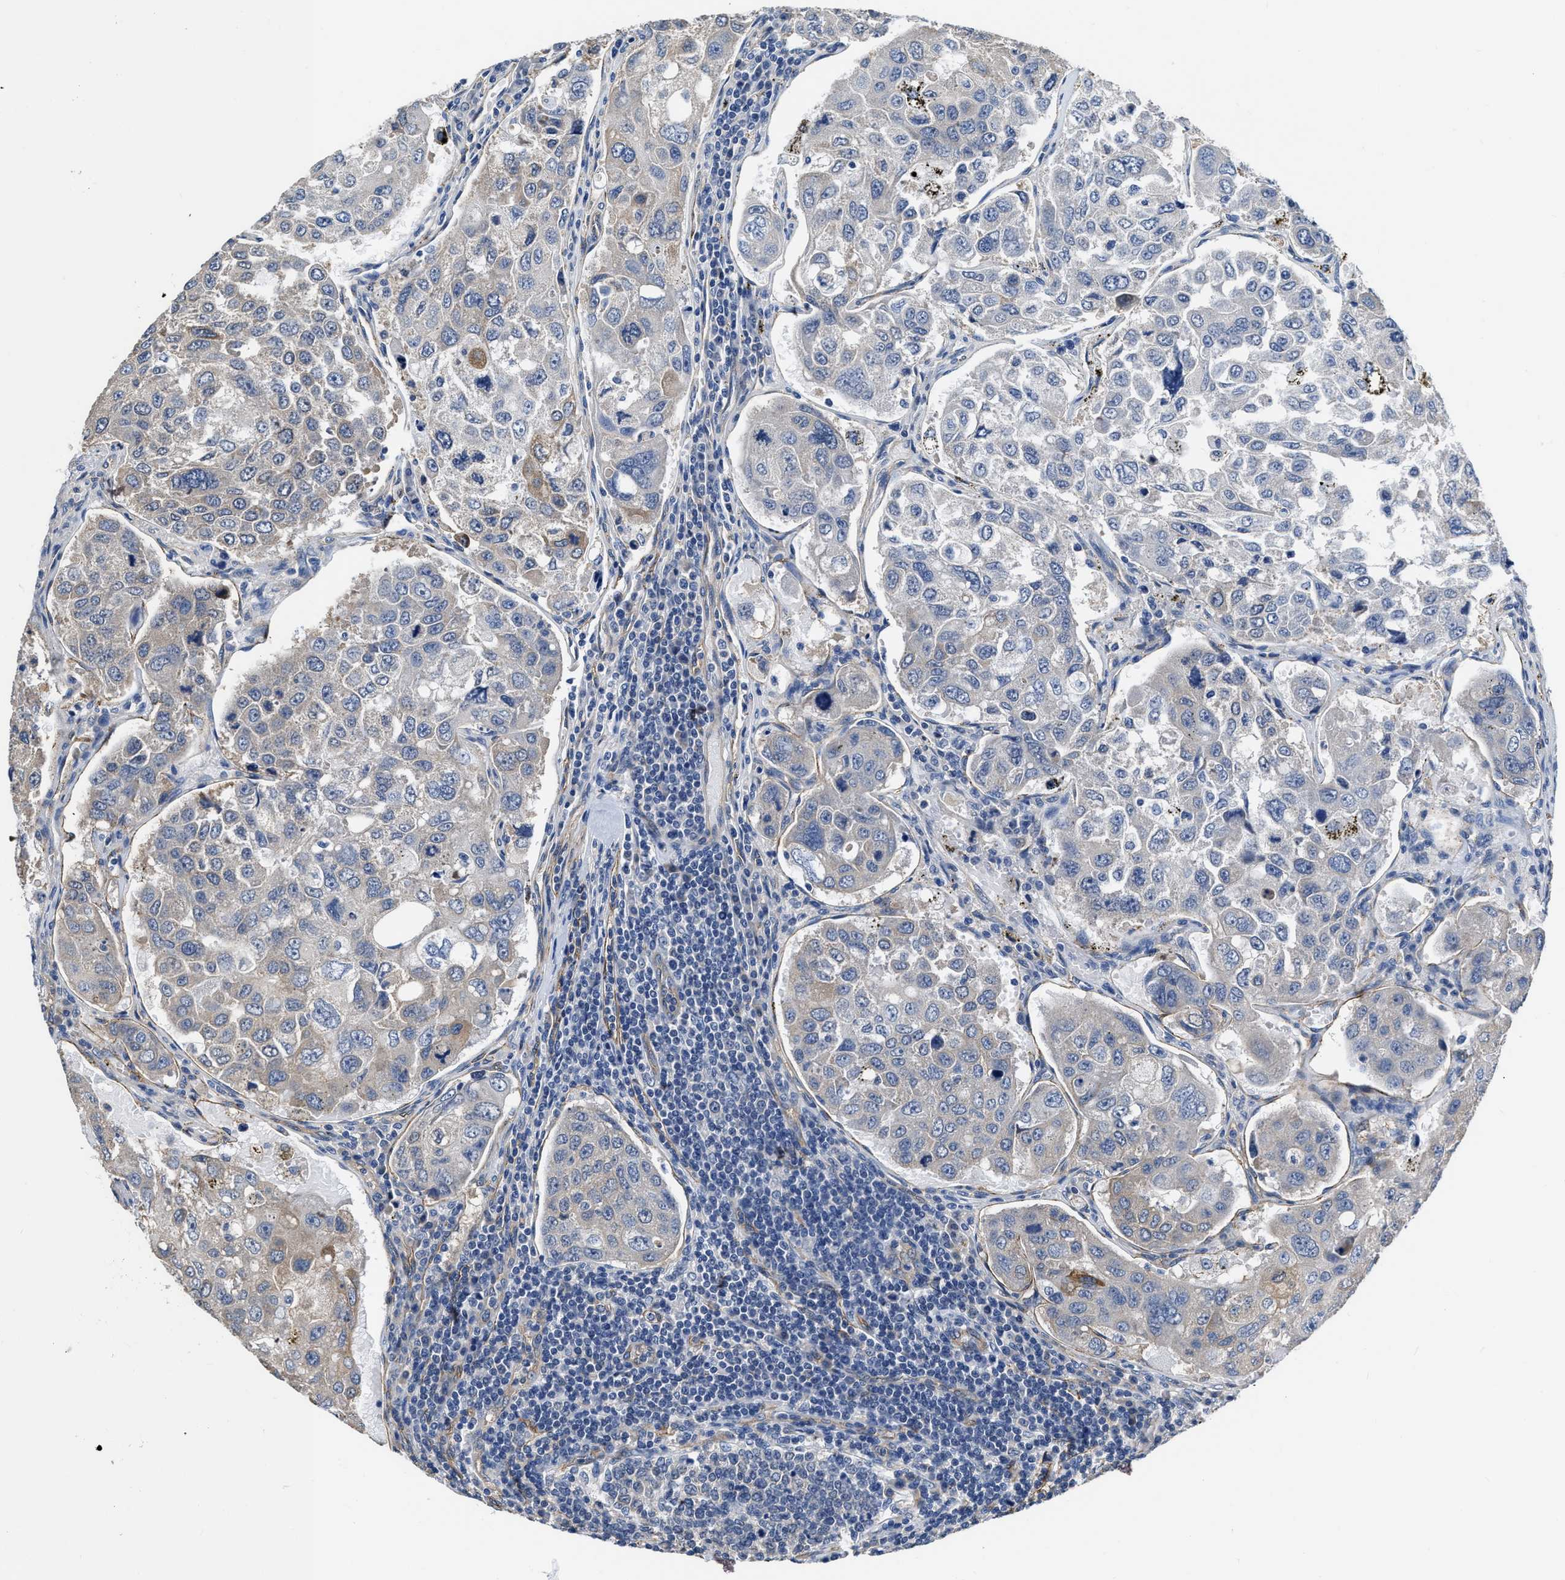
{"staining": {"intensity": "weak", "quantity": "<25%", "location": "cytoplasmic/membranous"}, "tissue": "urothelial cancer", "cell_type": "Tumor cells", "image_type": "cancer", "snomed": [{"axis": "morphology", "description": "Urothelial carcinoma, High grade"}, {"axis": "topography", "description": "Lymph node"}, {"axis": "topography", "description": "Urinary bladder"}], "caption": "This is a histopathology image of IHC staining of high-grade urothelial carcinoma, which shows no positivity in tumor cells.", "gene": "C22orf42", "patient": {"sex": "male", "age": 51}}